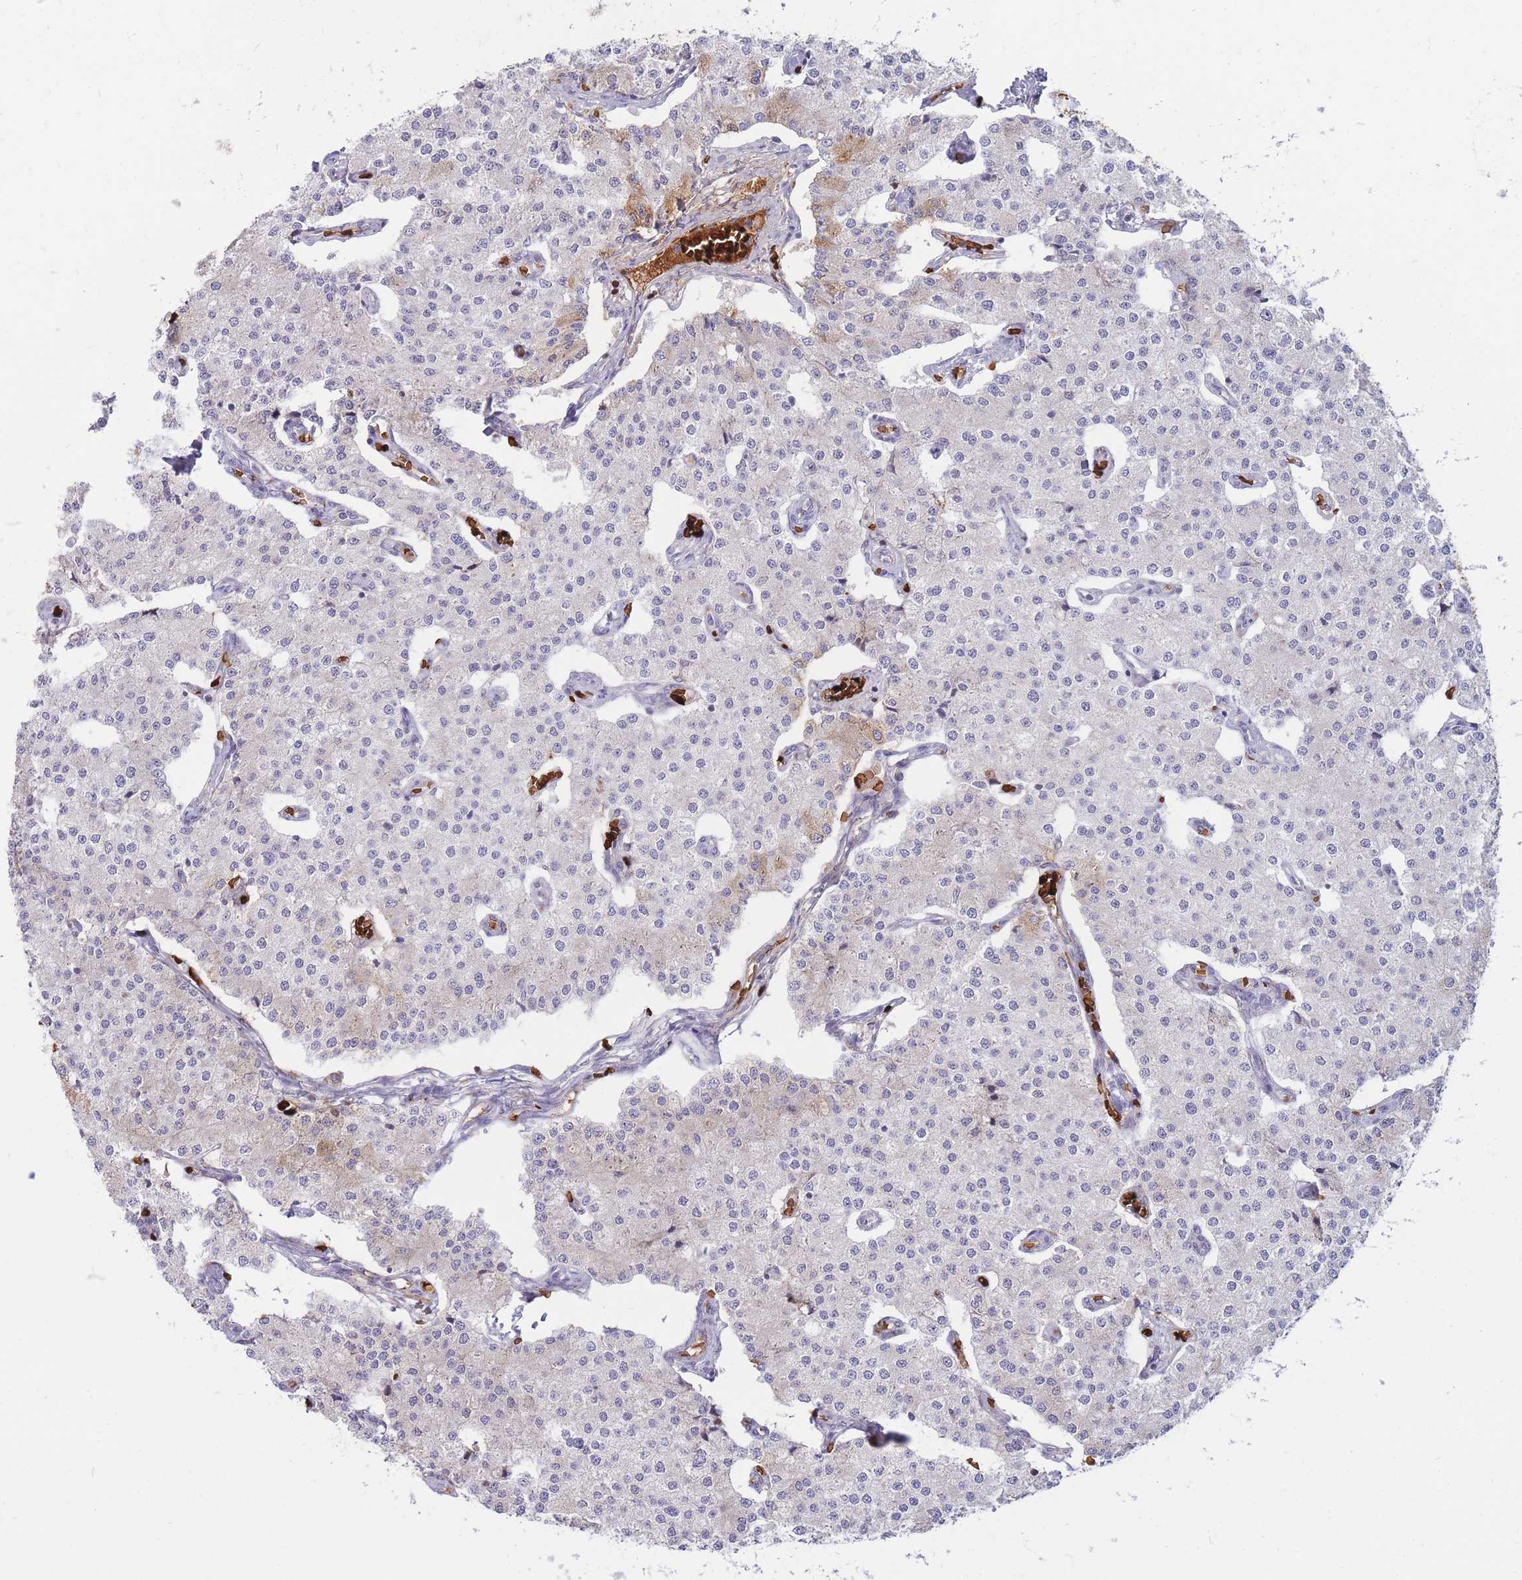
{"staining": {"intensity": "negative", "quantity": "none", "location": "none"}, "tissue": "carcinoid", "cell_type": "Tumor cells", "image_type": "cancer", "snomed": [{"axis": "morphology", "description": "Carcinoid, malignant, NOS"}, {"axis": "topography", "description": "Colon"}], "caption": "Immunohistochemical staining of carcinoid (malignant) exhibits no significant staining in tumor cells. (Immunohistochemistry, brightfield microscopy, high magnification).", "gene": "ATP10D", "patient": {"sex": "female", "age": 52}}